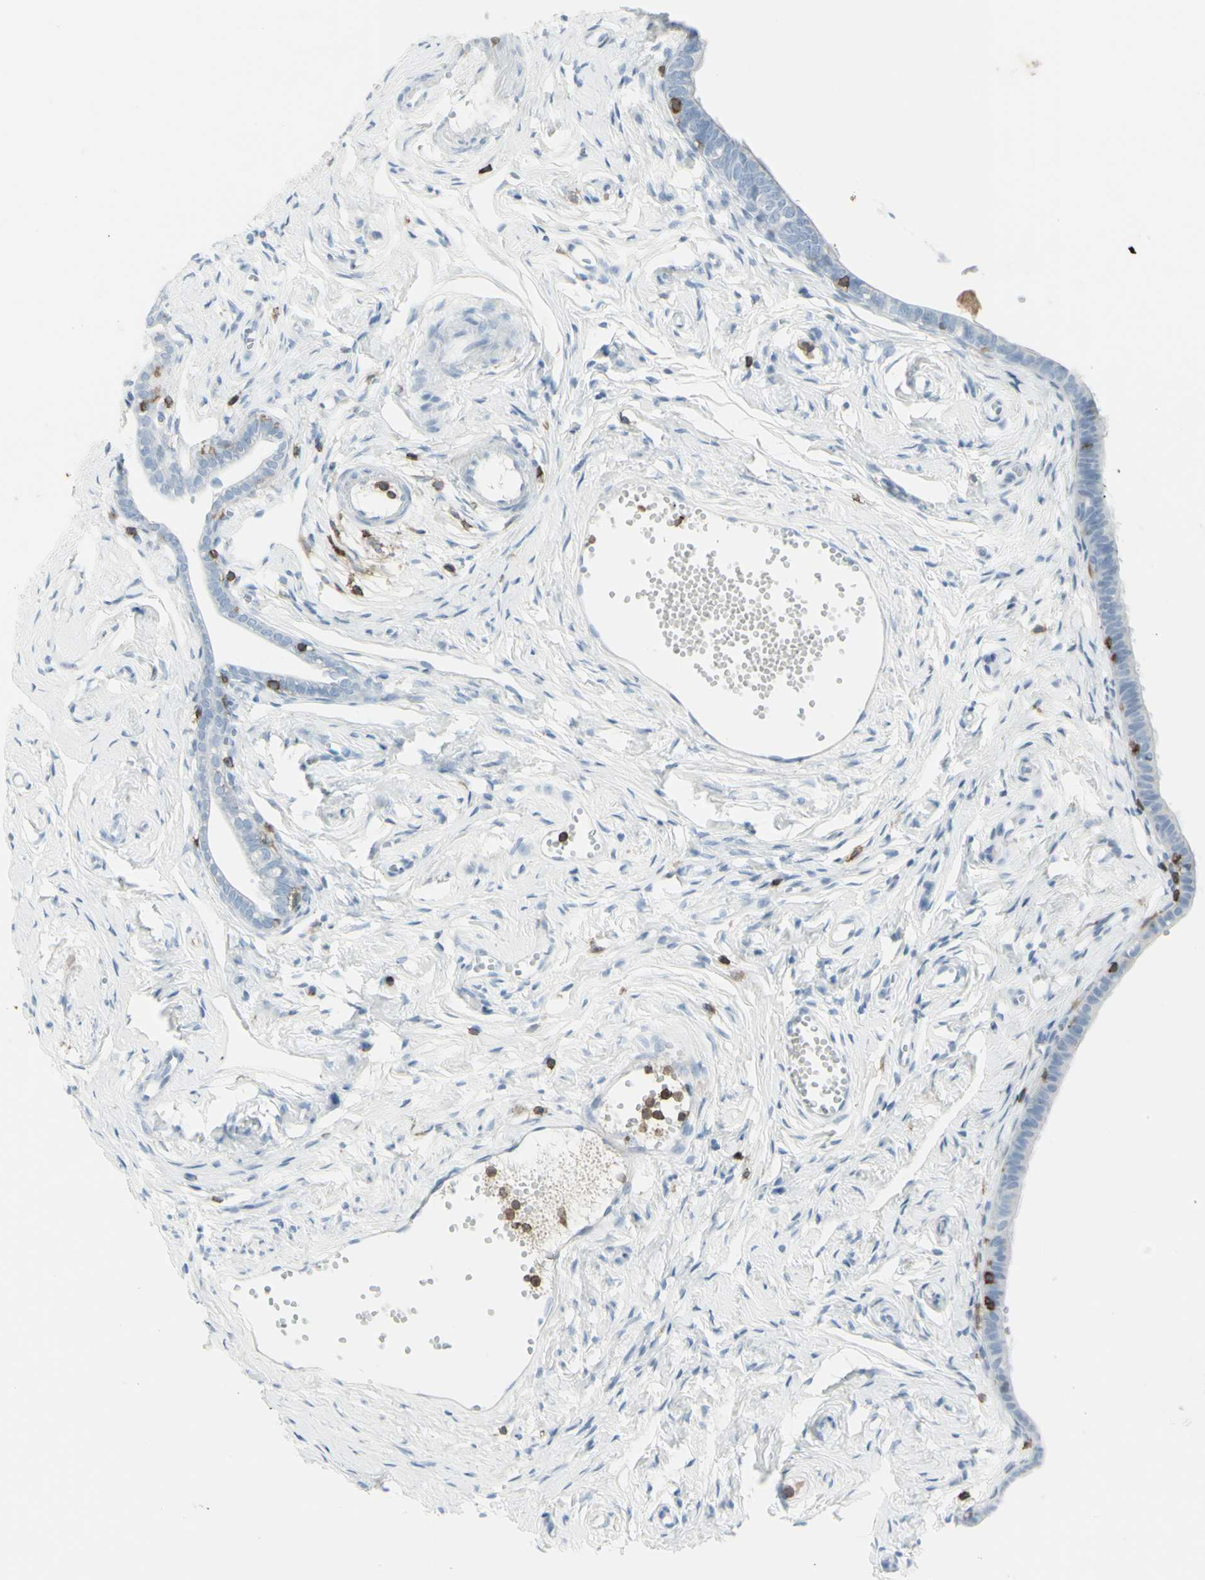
{"staining": {"intensity": "weak", "quantity": "<25%", "location": "cytoplasmic/membranous"}, "tissue": "fallopian tube", "cell_type": "Glandular cells", "image_type": "normal", "snomed": [{"axis": "morphology", "description": "Normal tissue, NOS"}, {"axis": "topography", "description": "Fallopian tube"}], "caption": "The micrograph displays no staining of glandular cells in normal fallopian tube. (Stains: DAB (3,3'-diaminobenzidine) IHC with hematoxylin counter stain, Microscopy: brightfield microscopy at high magnification).", "gene": "NRG1", "patient": {"sex": "female", "age": 71}}